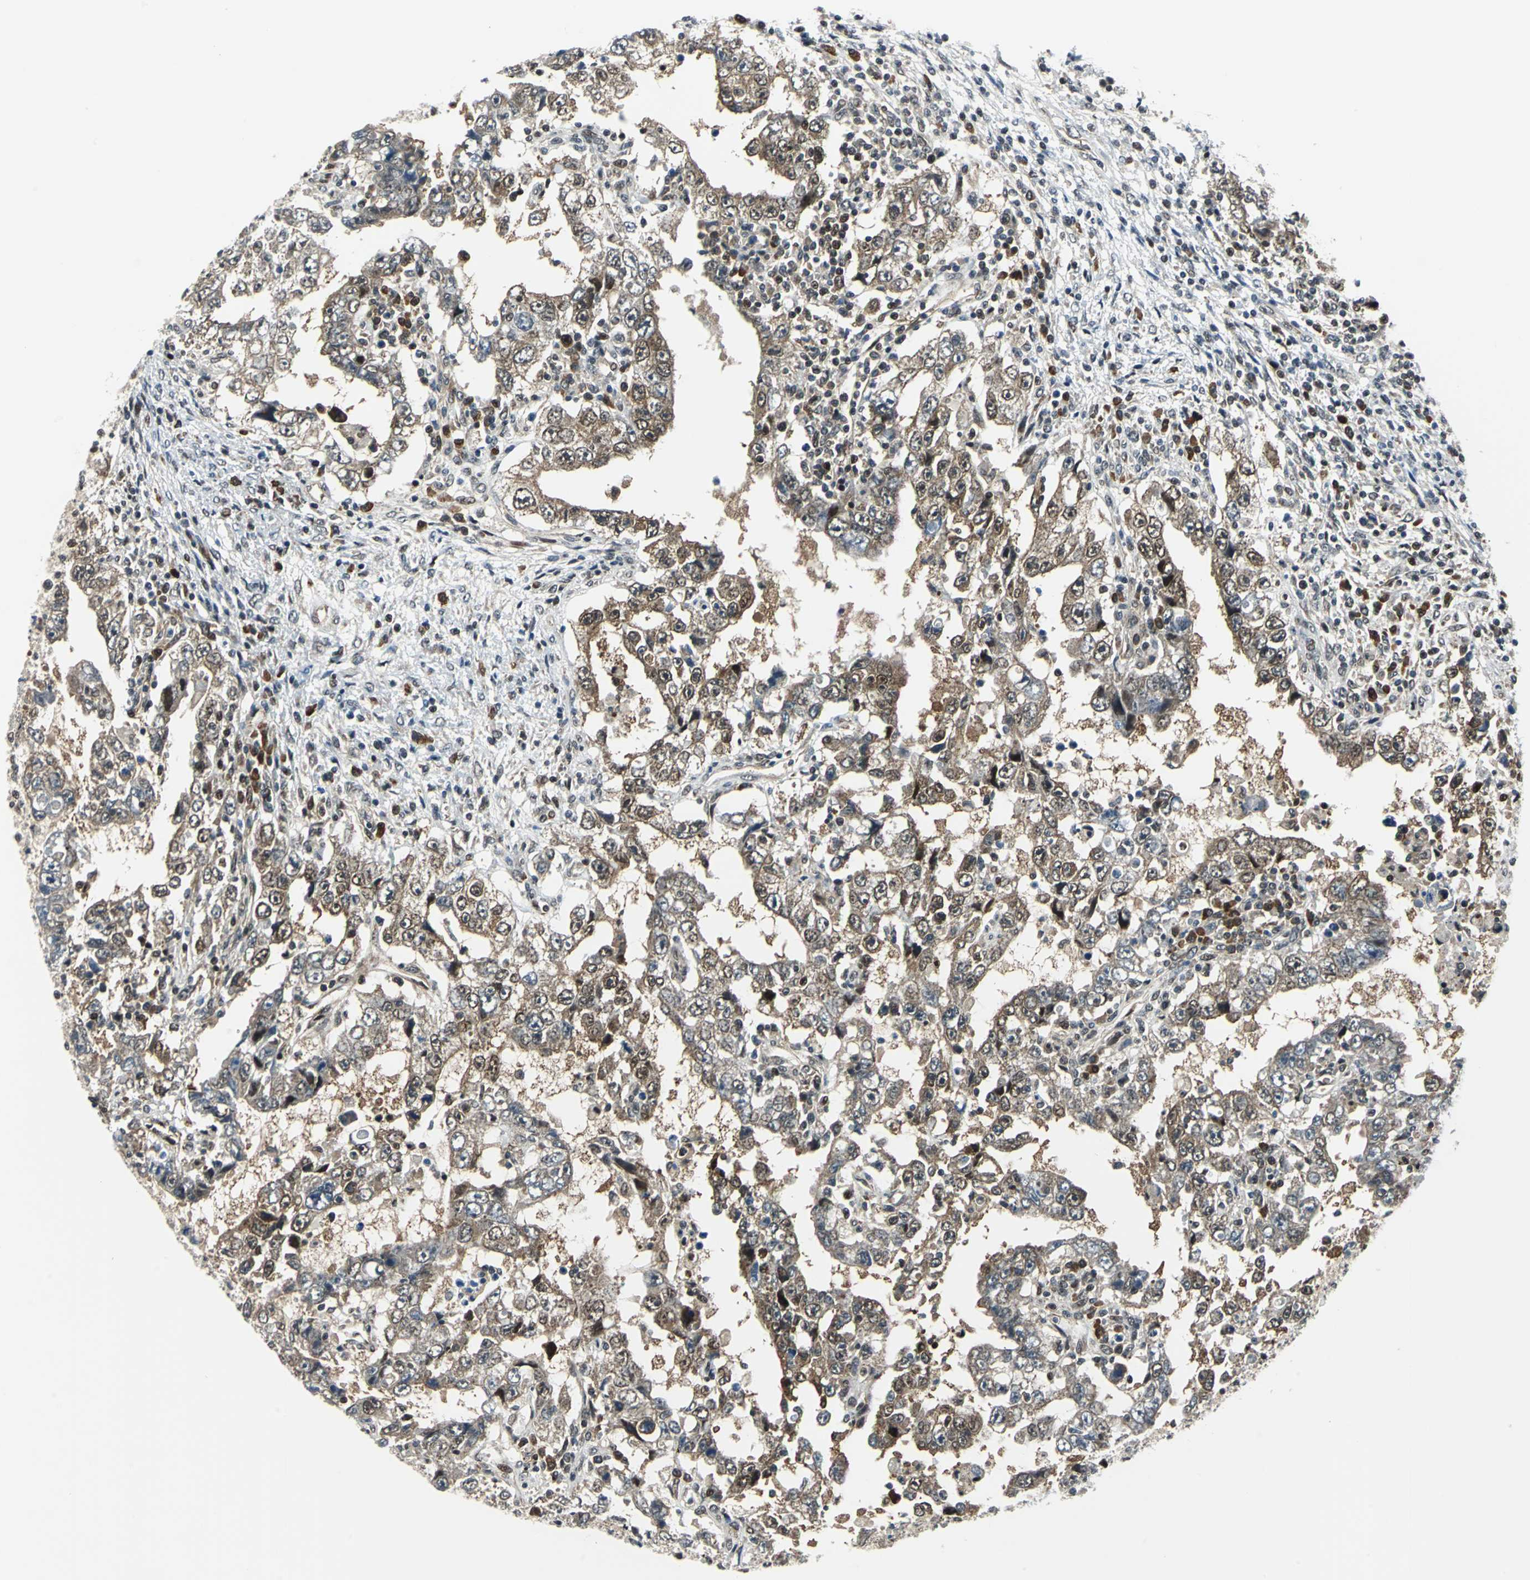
{"staining": {"intensity": "moderate", "quantity": ">75%", "location": "cytoplasmic/membranous,nuclear"}, "tissue": "testis cancer", "cell_type": "Tumor cells", "image_type": "cancer", "snomed": [{"axis": "morphology", "description": "Carcinoma, Embryonal, NOS"}, {"axis": "topography", "description": "Testis"}], "caption": "Human testis embryonal carcinoma stained with a protein marker demonstrates moderate staining in tumor cells.", "gene": "POLR3K", "patient": {"sex": "male", "age": 26}}